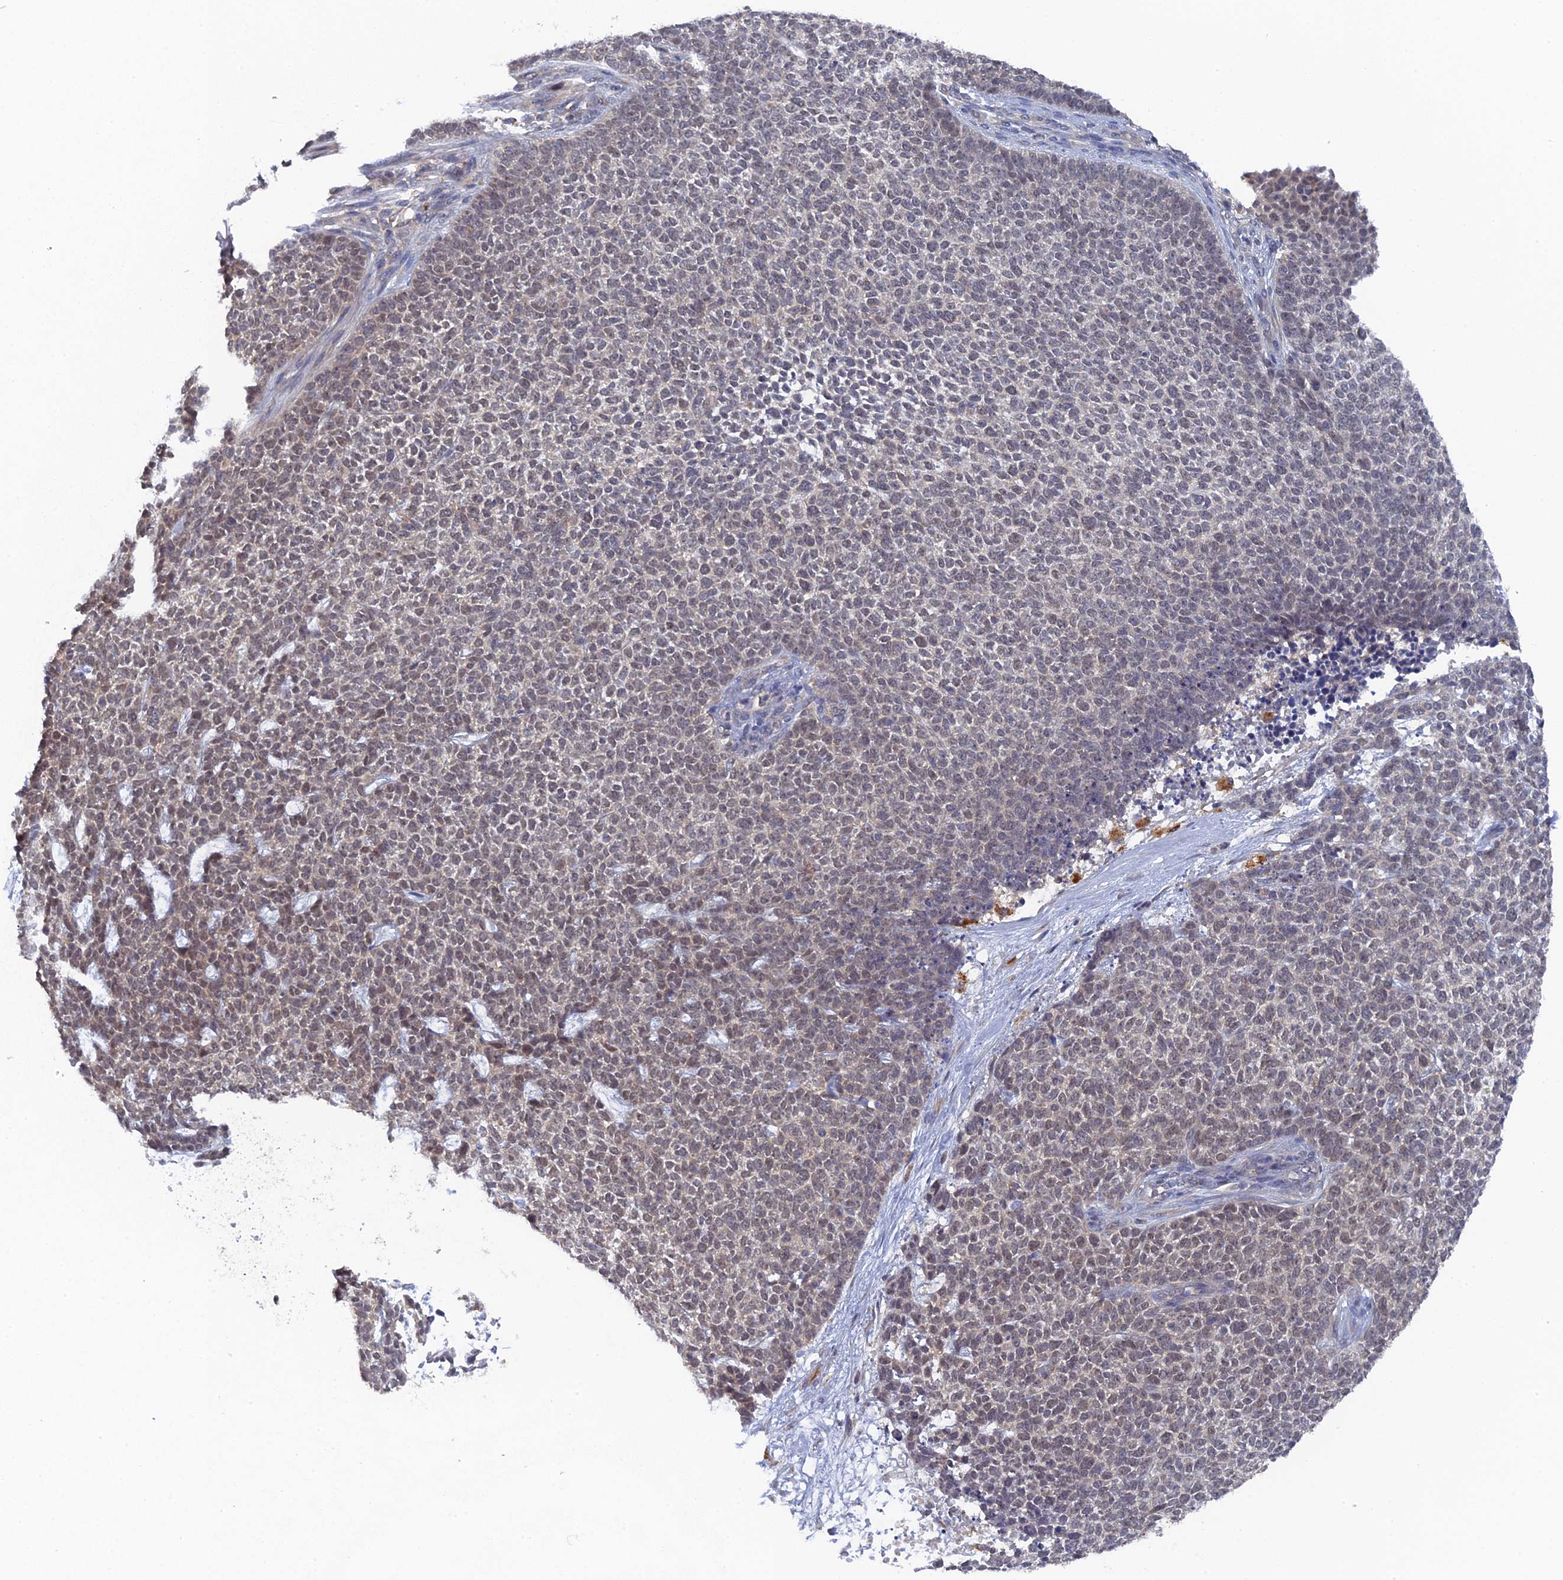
{"staining": {"intensity": "weak", "quantity": "<25%", "location": "nuclear"}, "tissue": "skin cancer", "cell_type": "Tumor cells", "image_type": "cancer", "snomed": [{"axis": "morphology", "description": "Basal cell carcinoma"}, {"axis": "topography", "description": "Skin"}], "caption": "Tumor cells are negative for protein expression in human basal cell carcinoma (skin).", "gene": "MIGA2", "patient": {"sex": "female", "age": 84}}